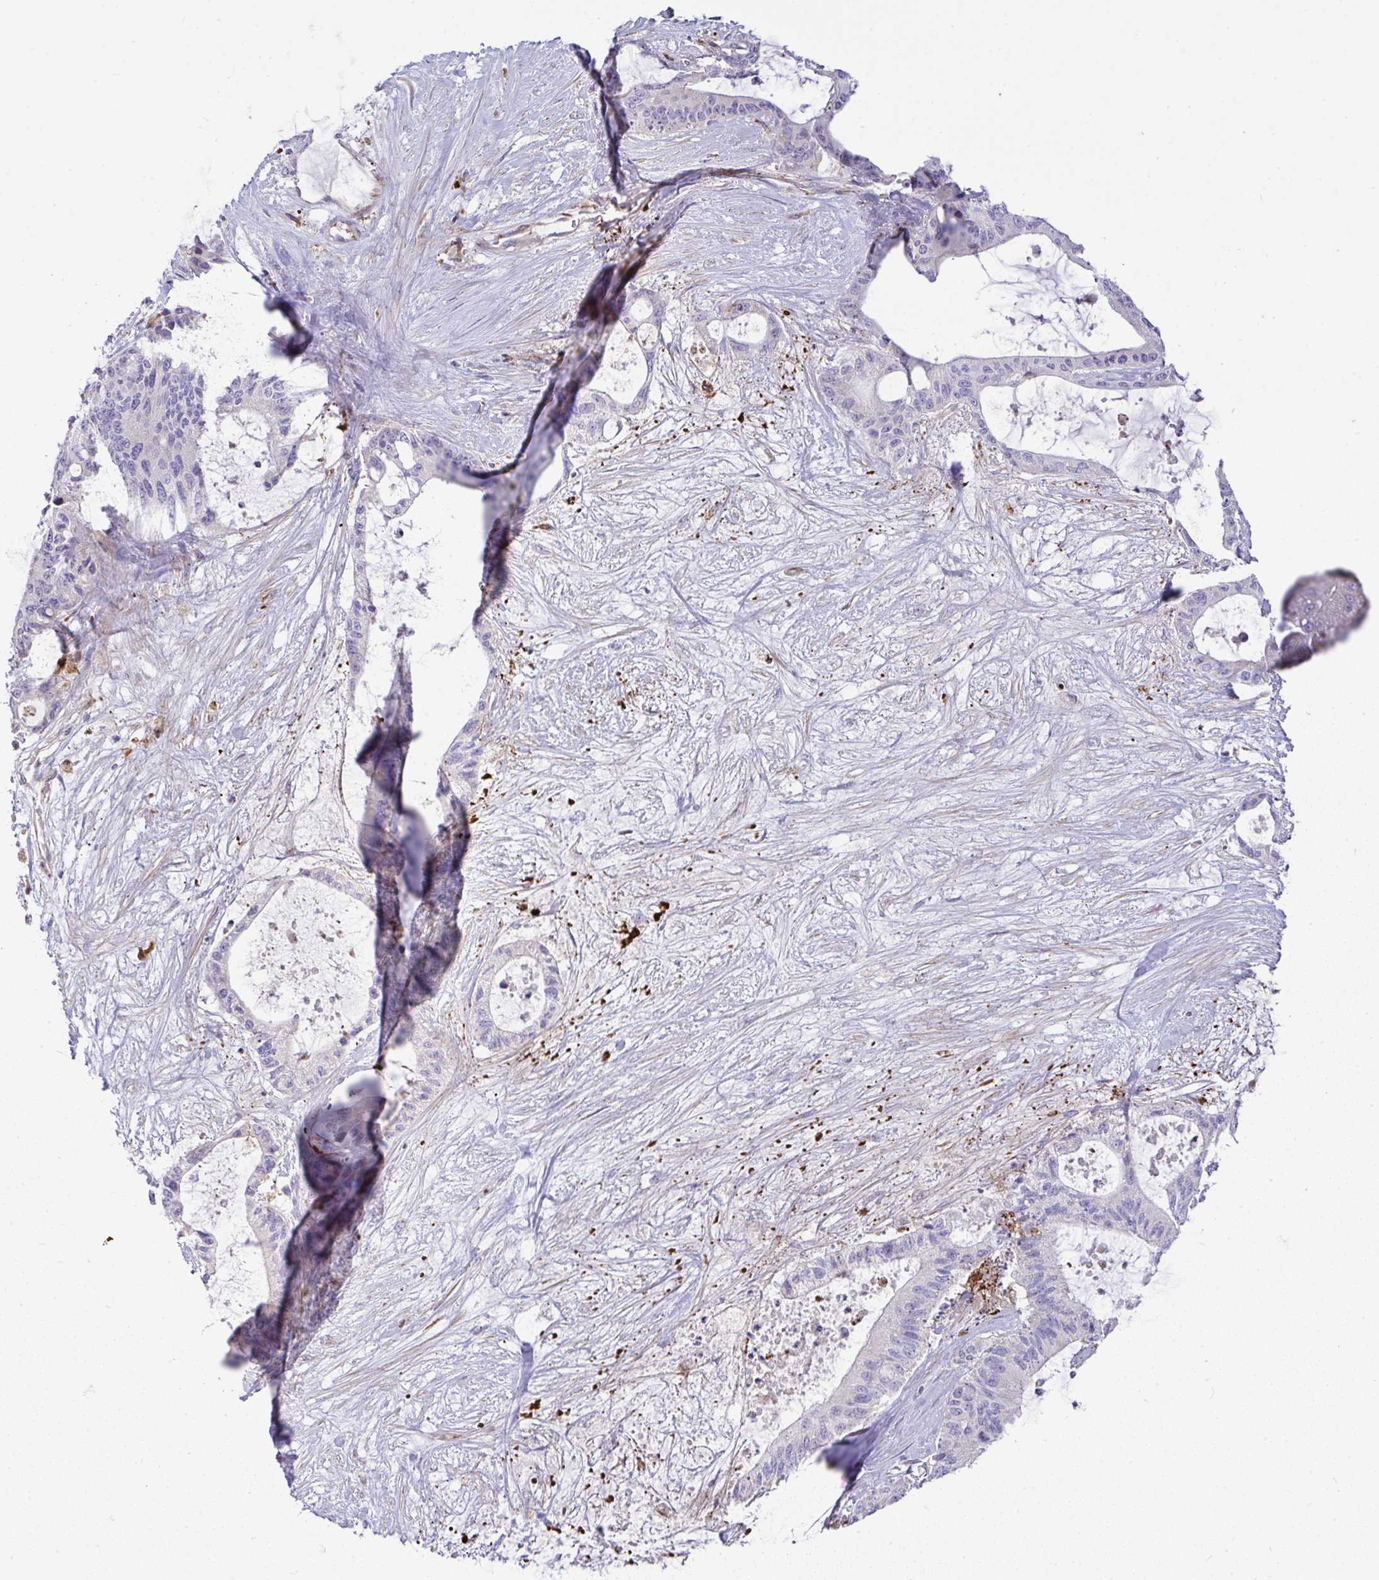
{"staining": {"intensity": "negative", "quantity": "none", "location": "none"}, "tissue": "liver cancer", "cell_type": "Tumor cells", "image_type": "cancer", "snomed": [{"axis": "morphology", "description": "Normal tissue, NOS"}, {"axis": "morphology", "description": "Cholangiocarcinoma"}, {"axis": "topography", "description": "Liver"}, {"axis": "topography", "description": "Peripheral nerve tissue"}], "caption": "Photomicrograph shows no protein positivity in tumor cells of liver cancer (cholangiocarcinoma) tissue.", "gene": "GRID2", "patient": {"sex": "female", "age": 73}}